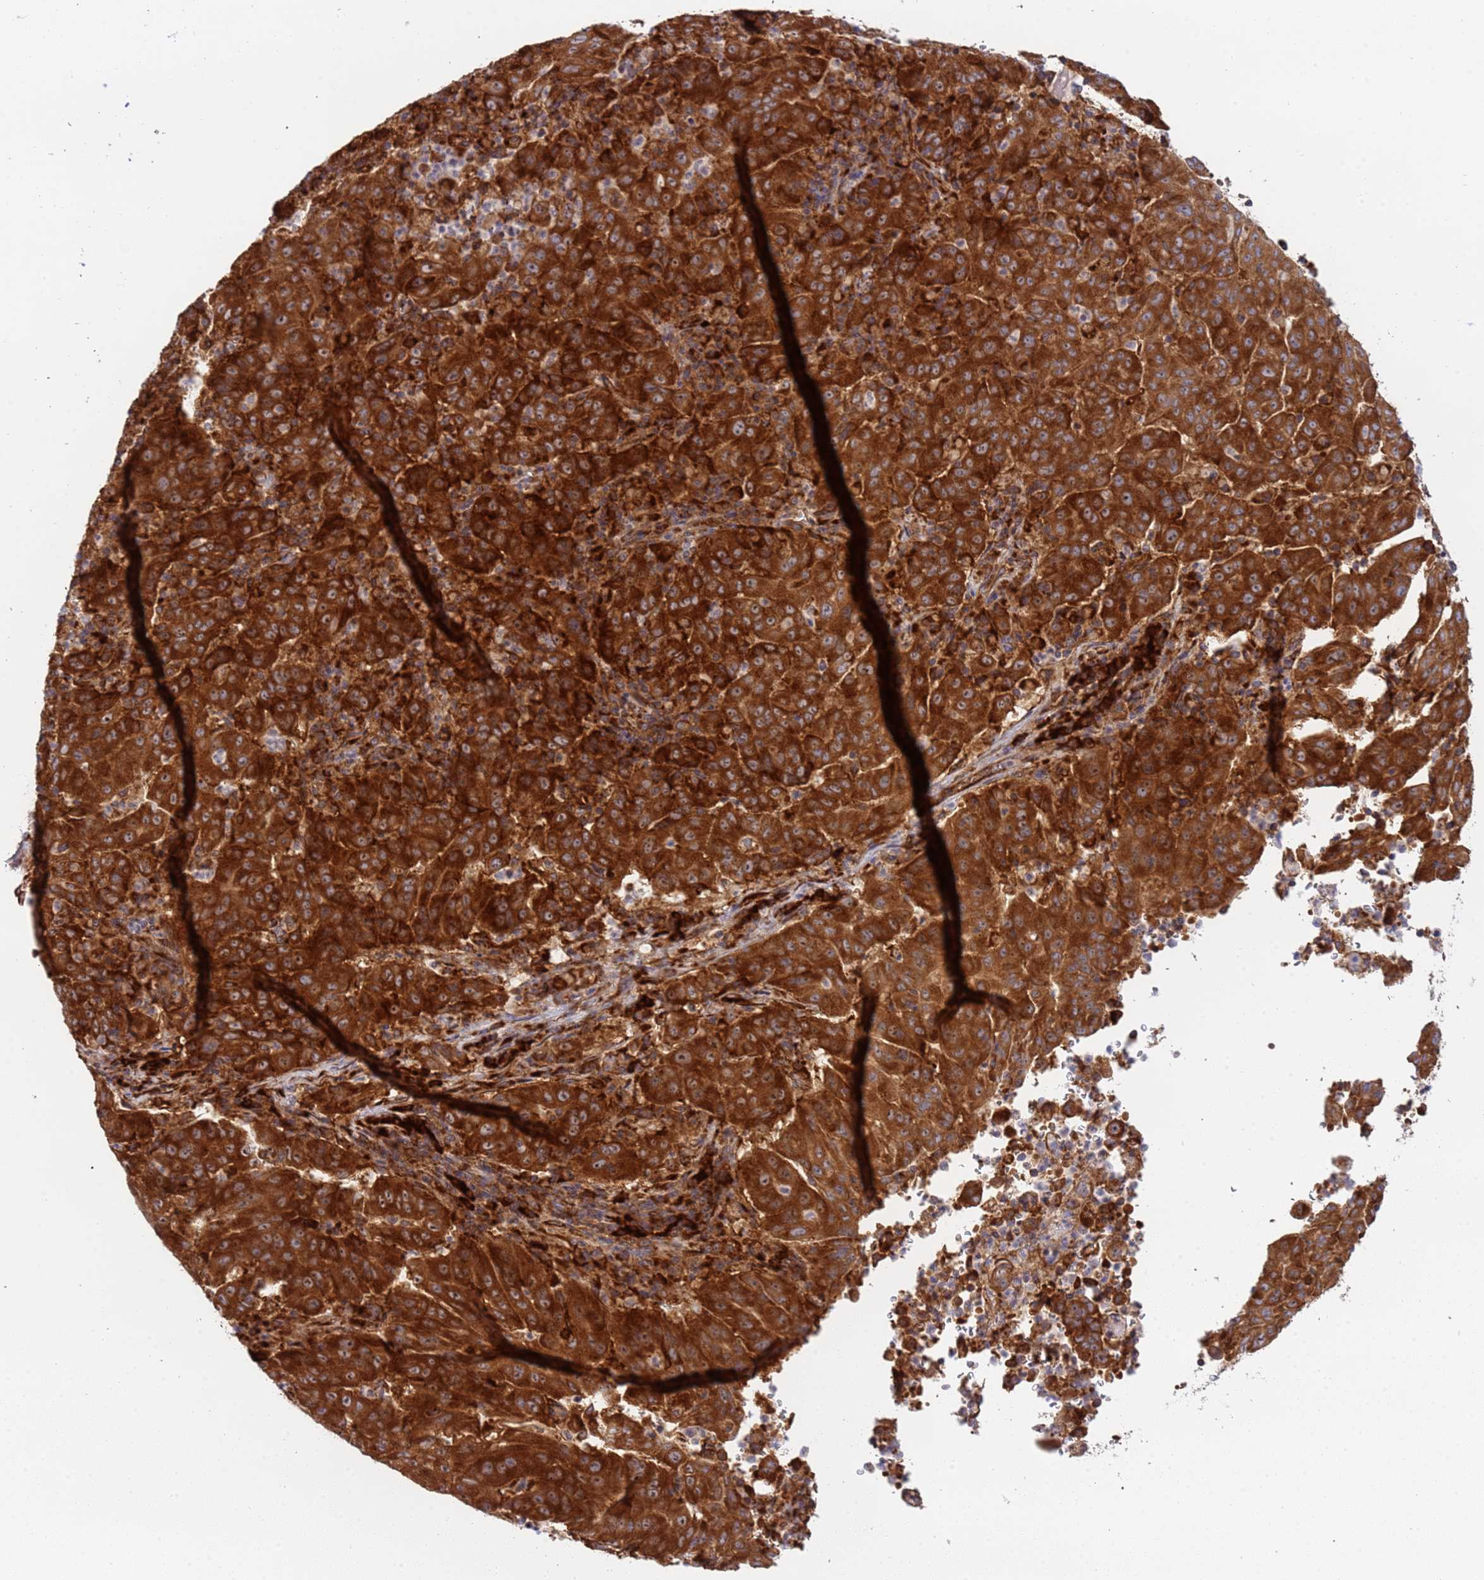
{"staining": {"intensity": "strong", "quantity": ">75%", "location": "cytoplasmic/membranous,nuclear"}, "tissue": "pancreatic cancer", "cell_type": "Tumor cells", "image_type": "cancer", "snomed": [{"axis": "morphology", "description": "Adenocarcinoma, NOS"}, {"axis": "topography", "description": "Pancreas"}], "caption": "Pancreatic adenocarcinoma stained with a brown dye reveals strong cytoplasmic/membranous and nuclear positive expression in approximately >75% of tumor cells.", "gene": "RPL36", "patient": {"sex": "male", "age": 63}}